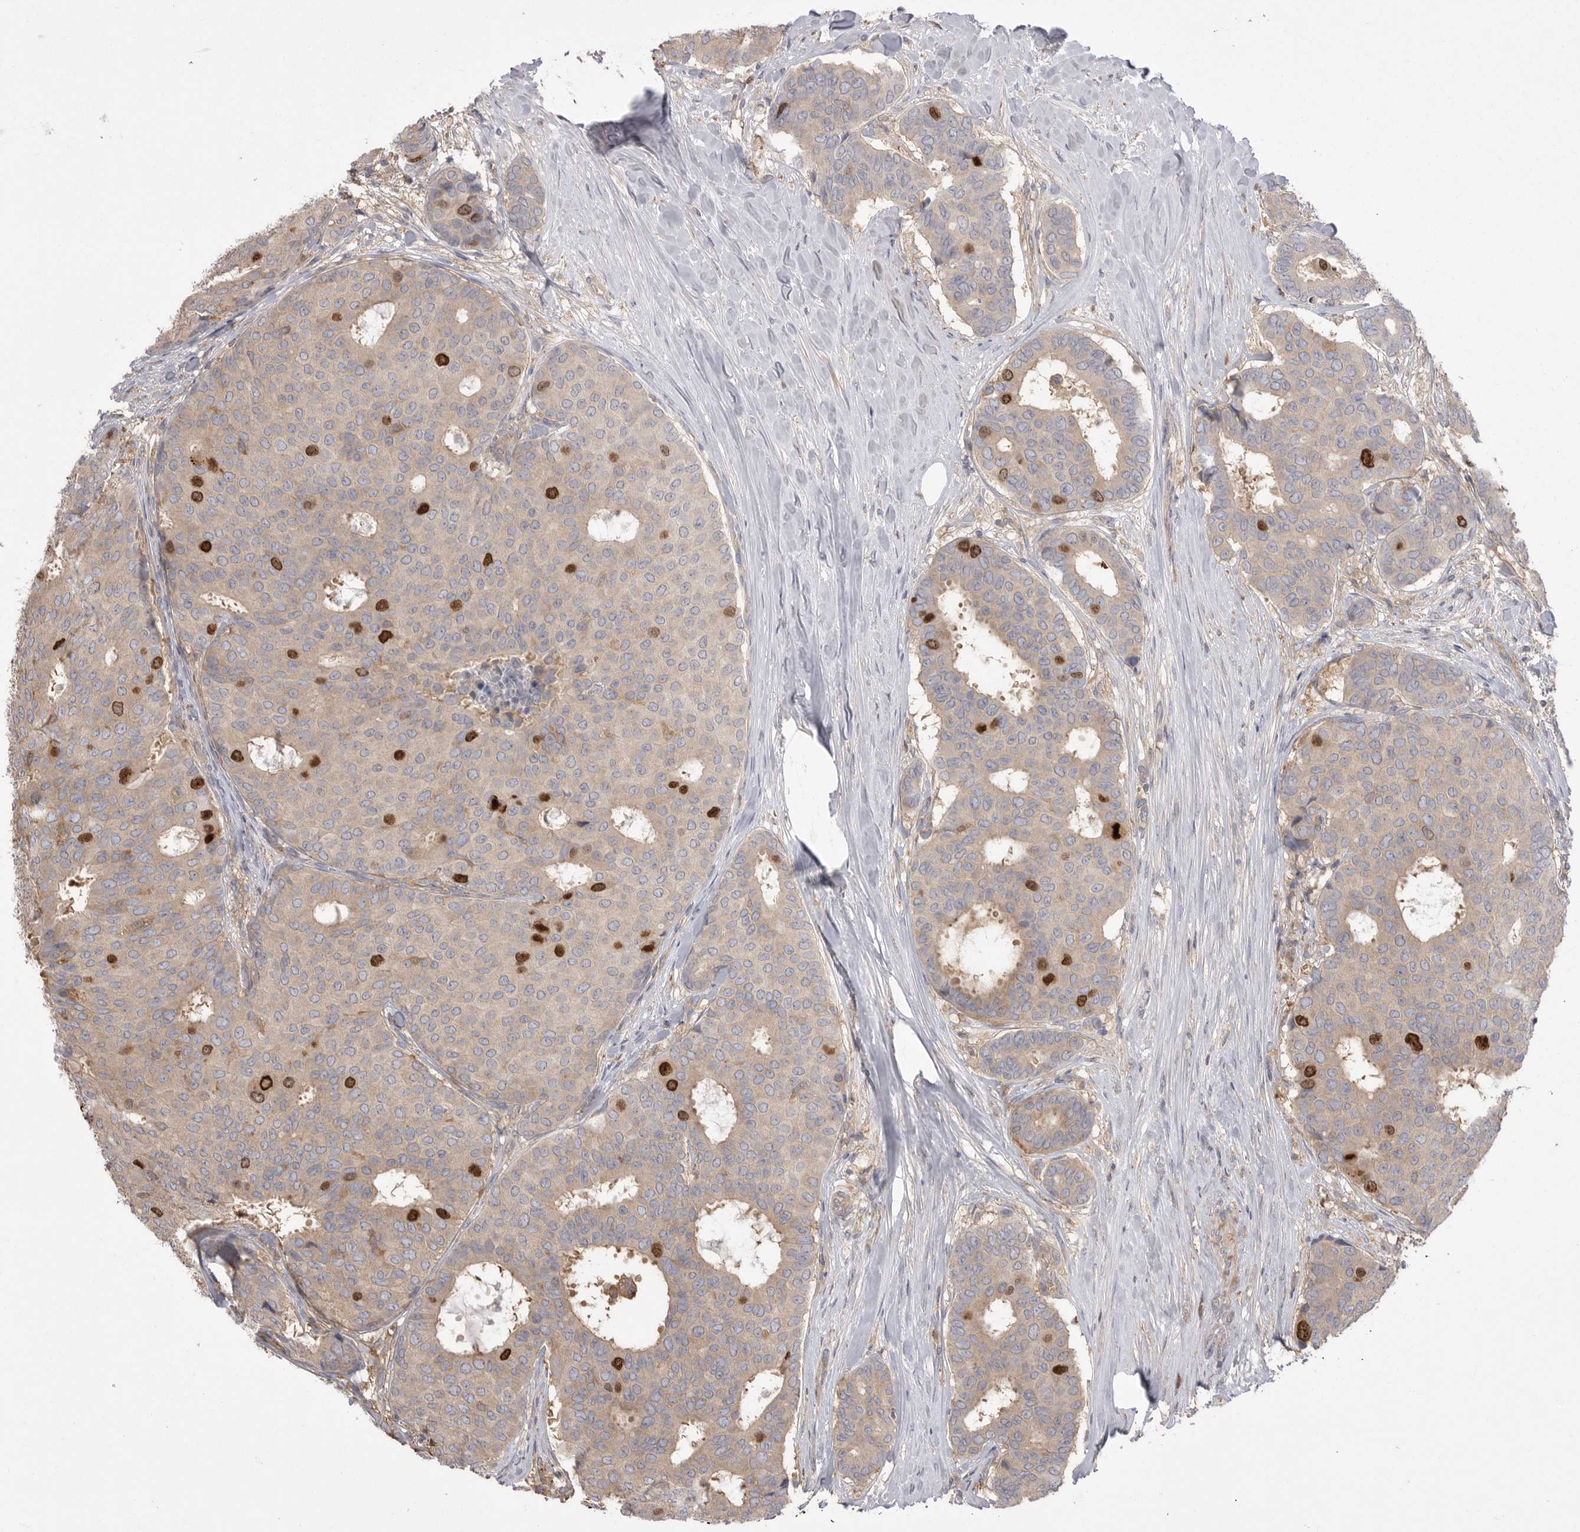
{"staining": {"intensity": "strong", "quantity": "<25%", "location": "cytoplasmic/membranous,nuclear"}, "tissue": "breast cancer", "cell_type": "Tumor cells", "image_type": "cancer", "snomed": [{"axis": "morphology", "description": "Duct carcinoma"}, {"axis": "topography", "description": "Breast"}], "caption": "Breast invasive ductal carcinoma stained with a protein marker exhibits strong staining in tumor cells.", "gene": "TOP2A", "patient": {"sex": "female", "age": 75}}